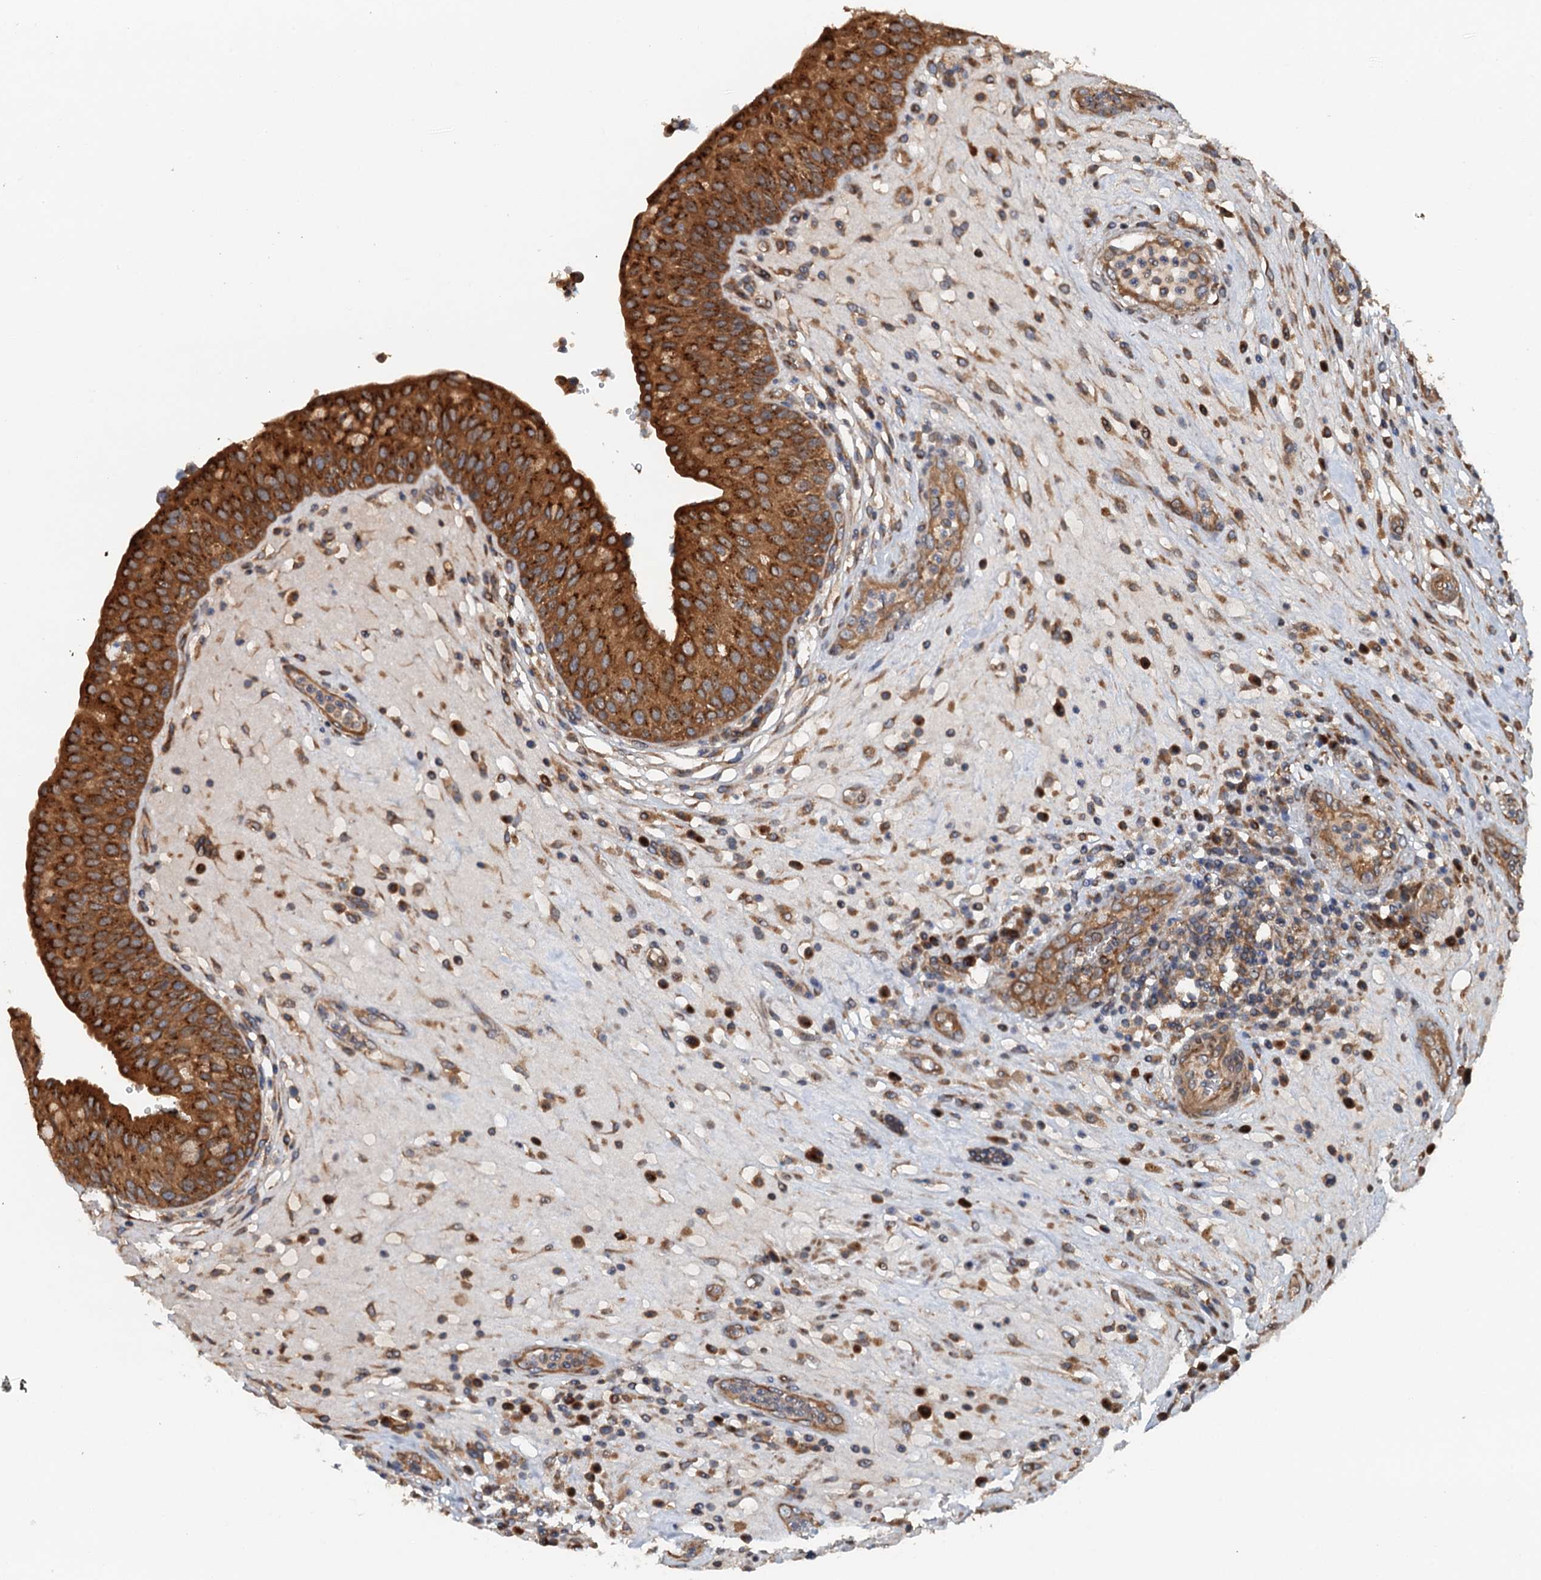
{"staining": {"intensity": "strong", "quantity": ">75%", "location": "cytoplasmic/membranous"}, "tissue": "urinary bladder", "cell_type": "Urothelial cells", "image_type": "normal", "snomed": [{"axis": "morphology", "description": "Normal tissue, NOS"}, {"axis": "topography", "description": "Urinary bladder"}], "caption": "IHC of benign urinary bladder displays high levels of strong cytoplasmic/membranous expression in about >75% of urothelial cells.", "gene": "COG3", "patient": {"sex": "female", "age": 62}}